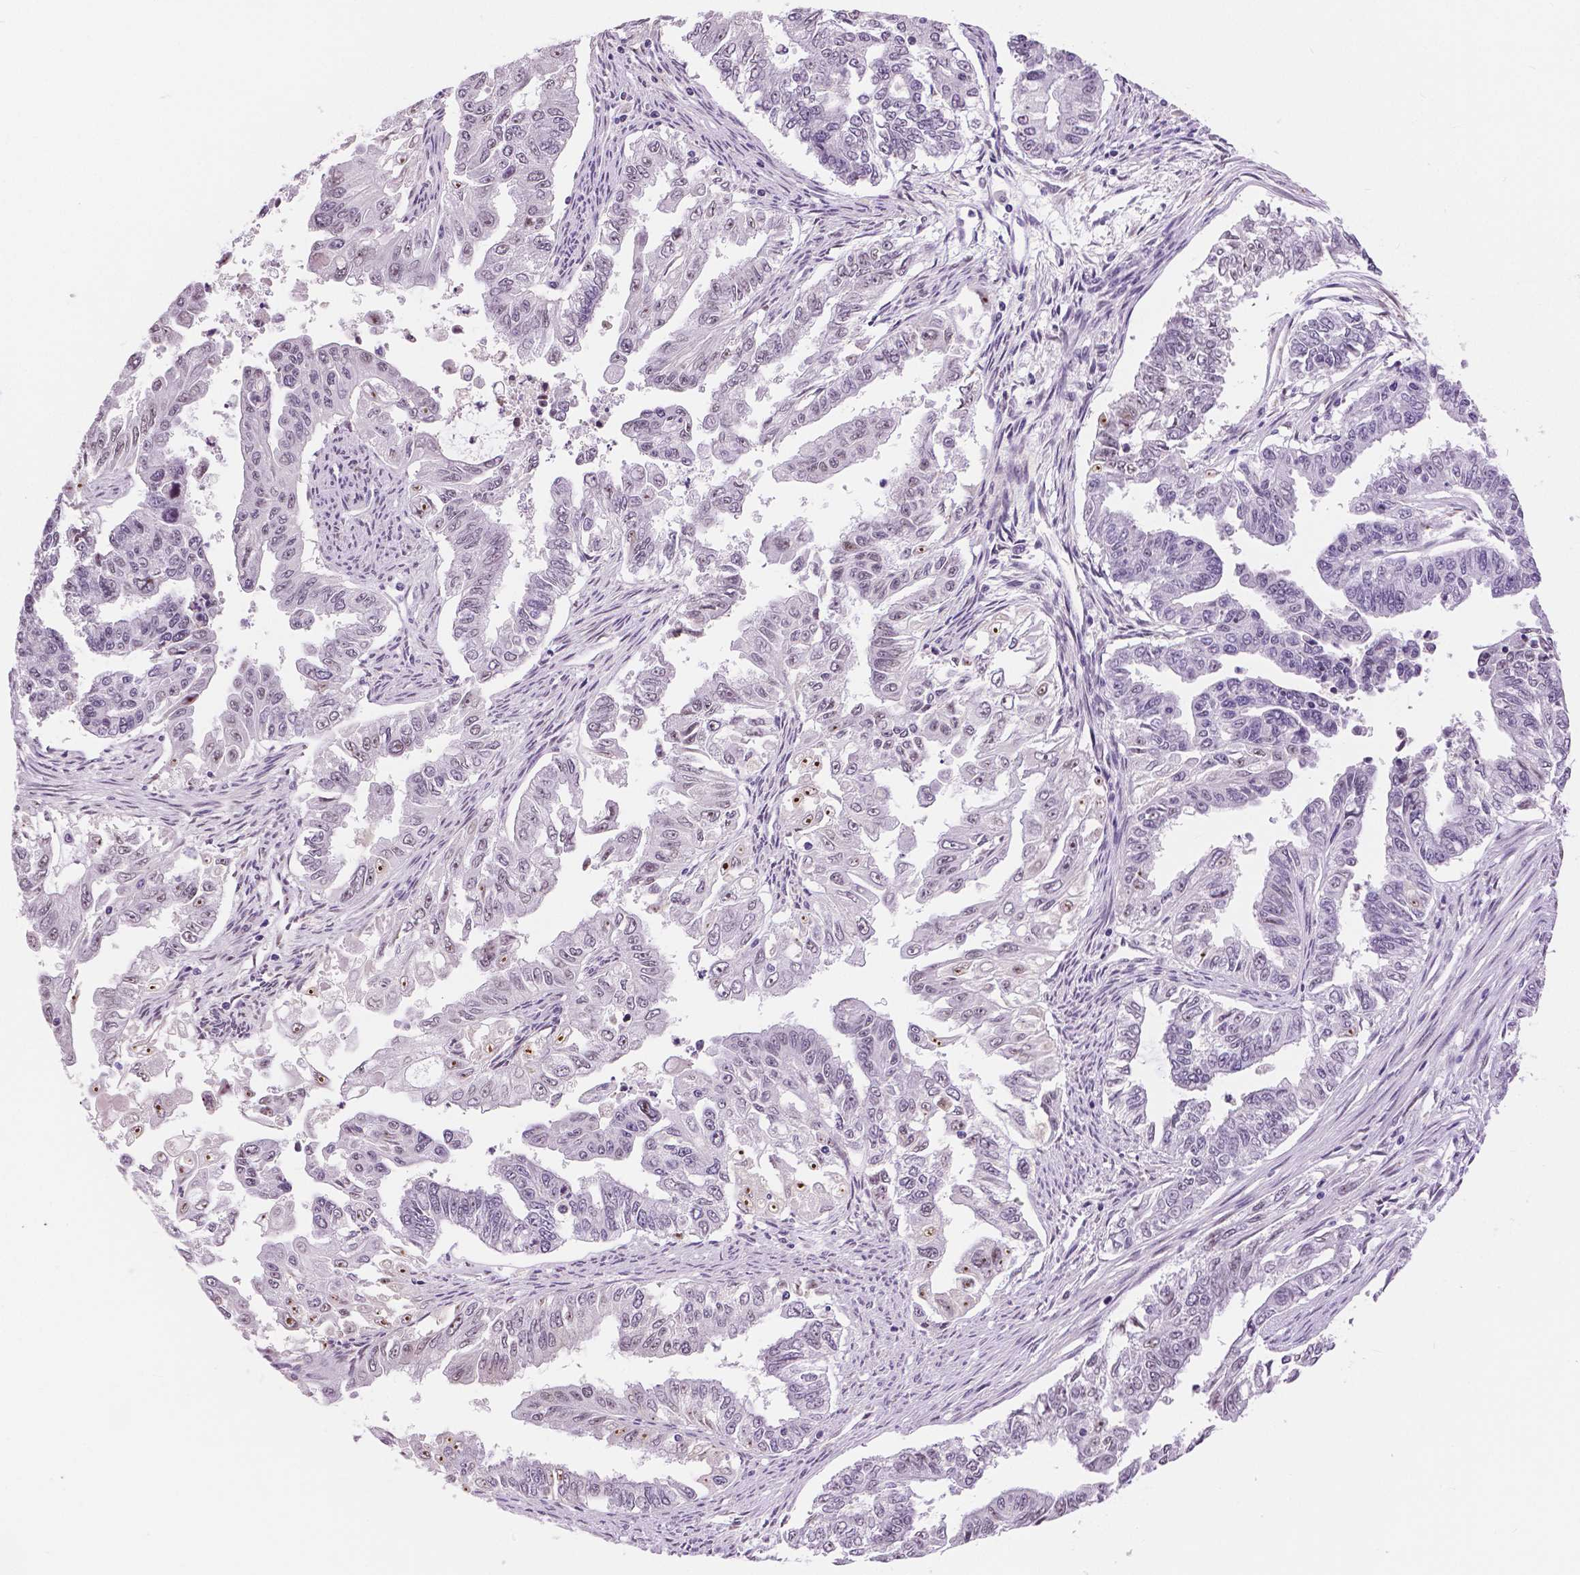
{"staining": {"intensity": "moderate", "quantity": "<25%", "location": "nuclear"}, "tissue": "endometrial cancer", "cell_type": "Tumor cells", "image_type": "cancer", "snomed": [{"axis": "morphology", "description": "Adenocarcinoma, NOS"}, {"axis": "topography", "description": "Uterus"}], "caption": "Protein analysis of adenocarcinoma (endometrial) tissue shows moderate nuclear positivity in about <25% of tumor cells.", "gene": "NHP2", "patient": {"sex": "female", "age": 59}}